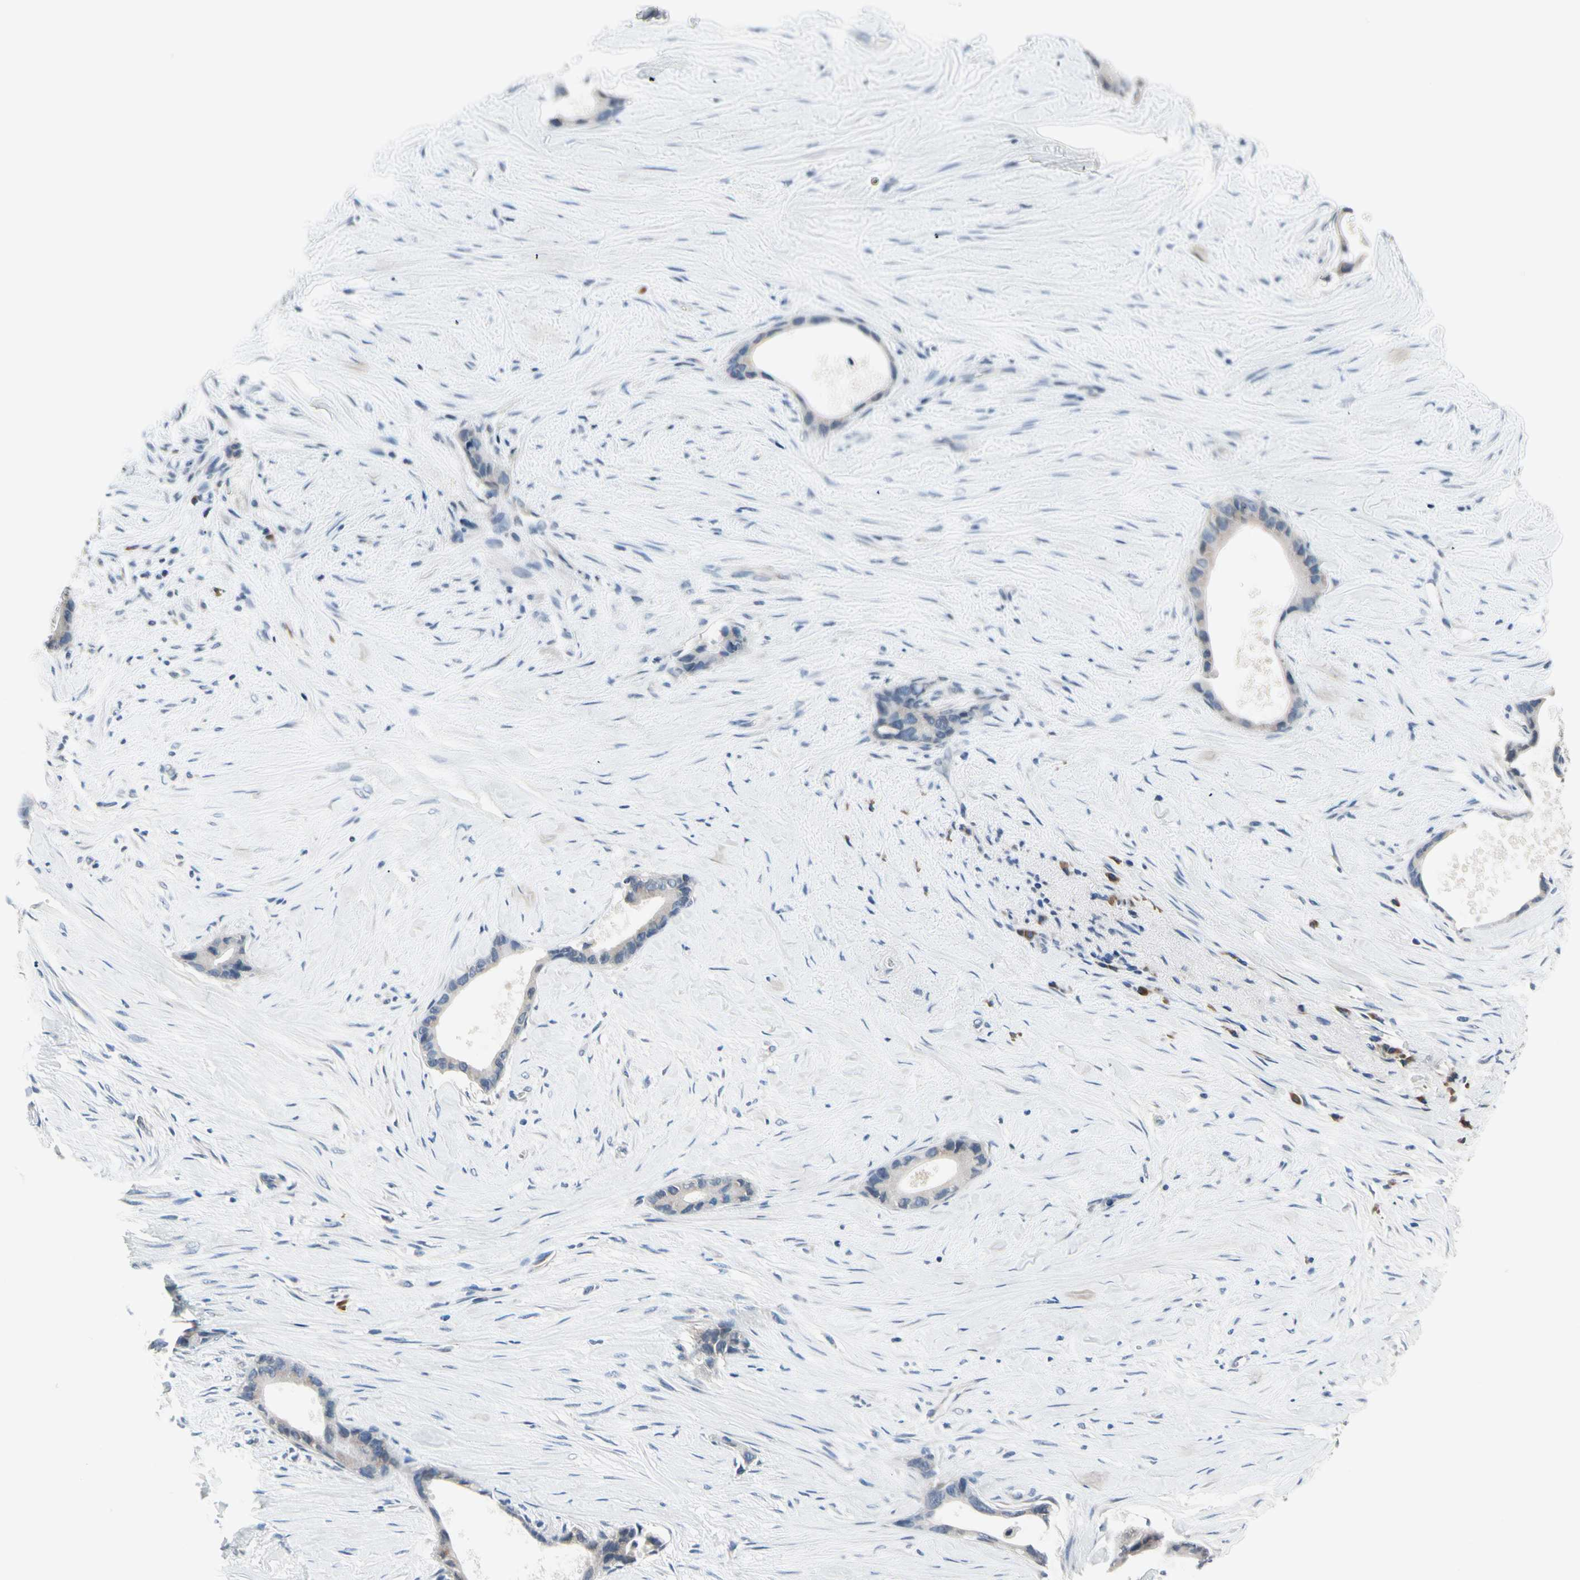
{"staining": {"intensity": "weak", "quantity": "<25%", "location": "cytoplasmic/membranous"}, "tissue": "liver cancer", "cell_type": "Tumor cells", "image_type": "cancer", "snomed": [{"axis": "morphology", "description": "Cholangiocarcinoma"}, {"axis": "topography", "description": "Liver"}], "caption": "The immunohistochemistry histopathology image has no significant staining in tumor cells of liver cancer tissue.", "gene": "SELENOK", "patient": {"sex": "female", "age": 55}}